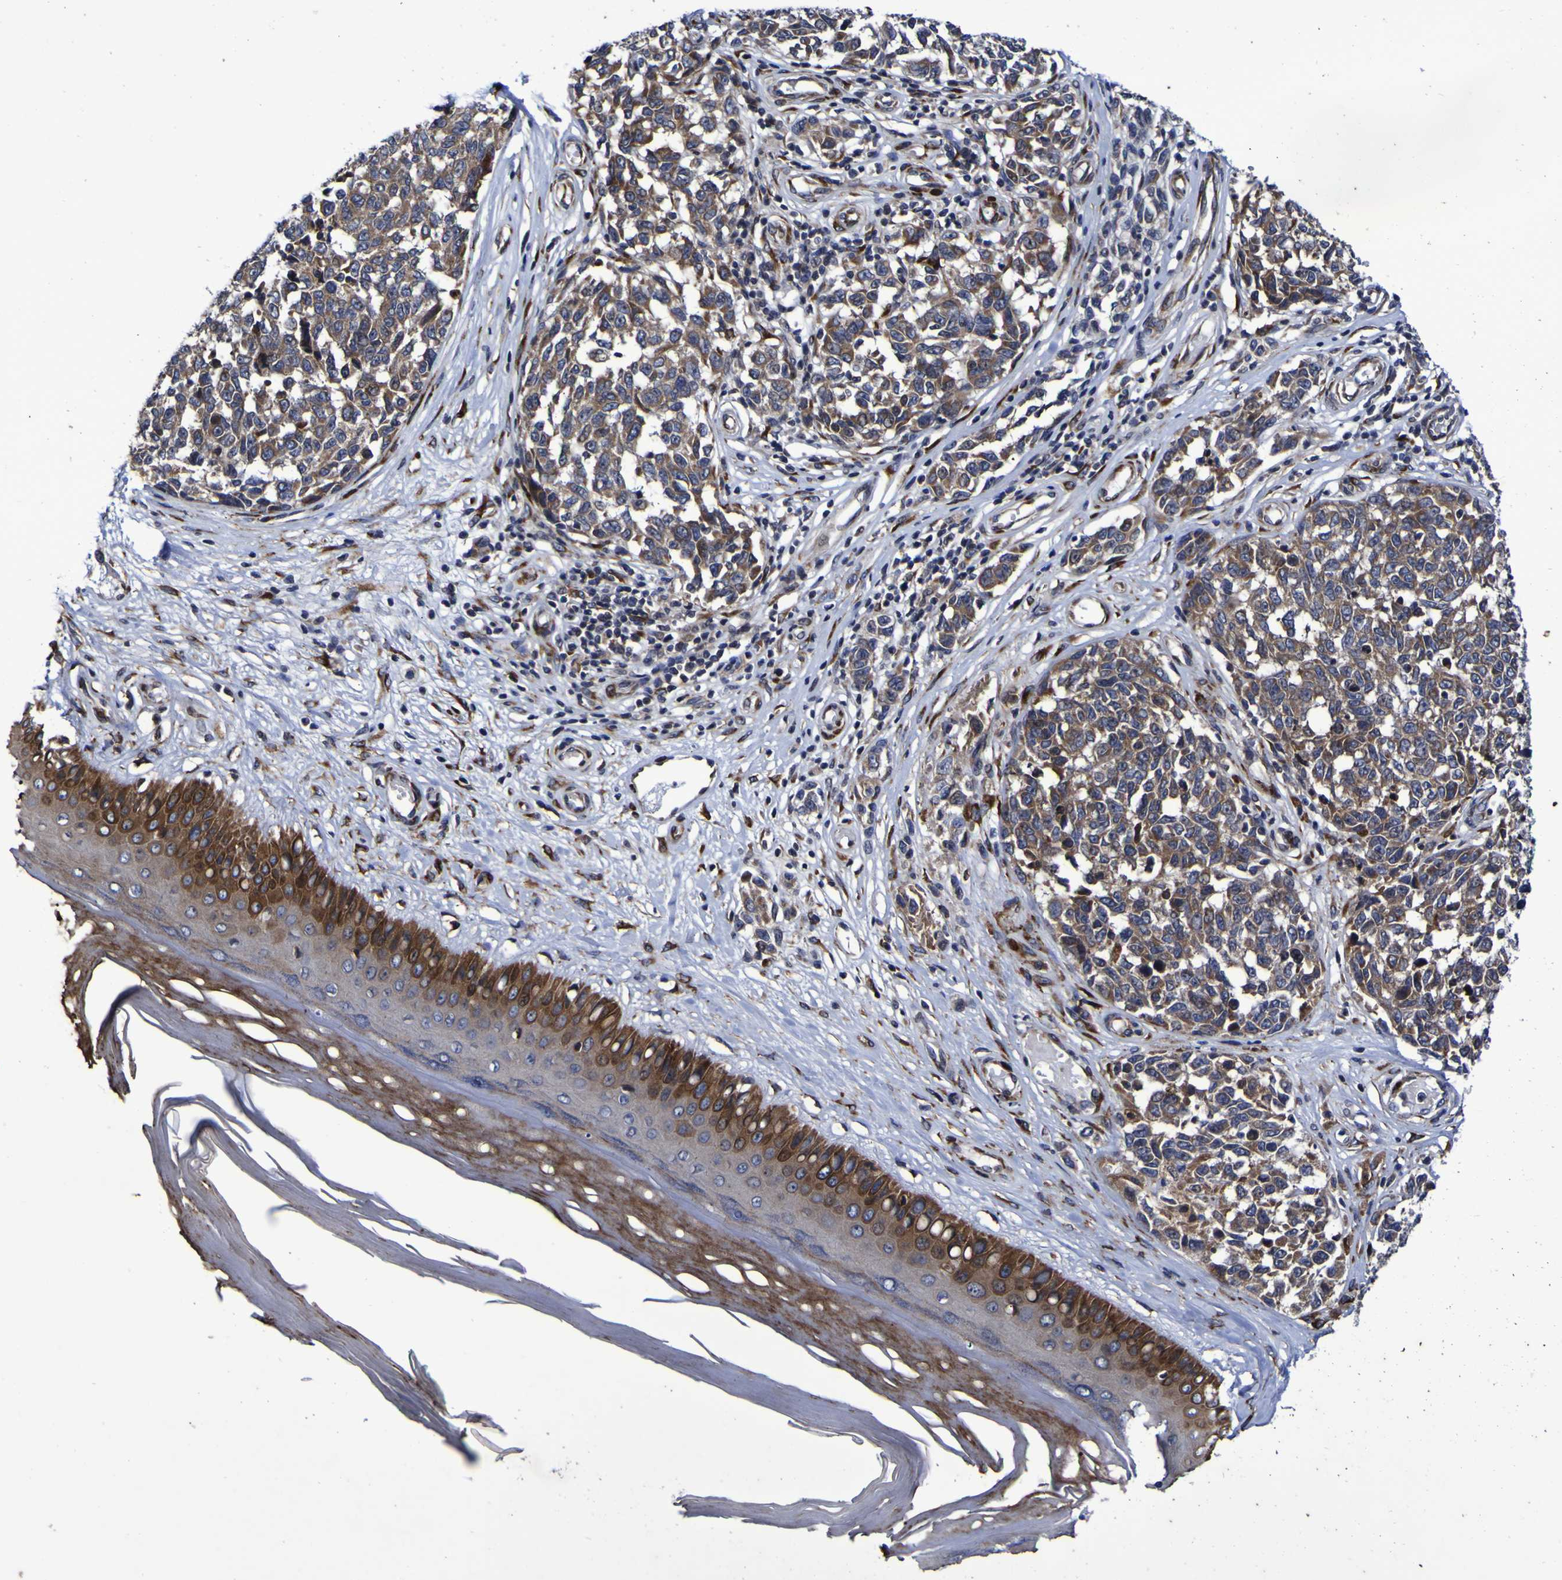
{"staining": {"intensity": "moderate", "quantity": ">75%", "location": "cytoplasmic/membranous"}, "tissue": "melanoma", "cell_type": "Tumor cells", "image_type": "cancer", "snomed": [{"axis": "morphology", "description": "Malignant melanoma, NOS"}, {"axis": "topography", "description": "Skin"}], "caption": "Immunohistochemistry (IHC) (DAB) staining of melanoma demonstrates moderate cytoplasmic/membranous protein staining in about >75% of tumor cells.", "gene": "P3H1", "patient": {"sex": "female", "age": 64}}